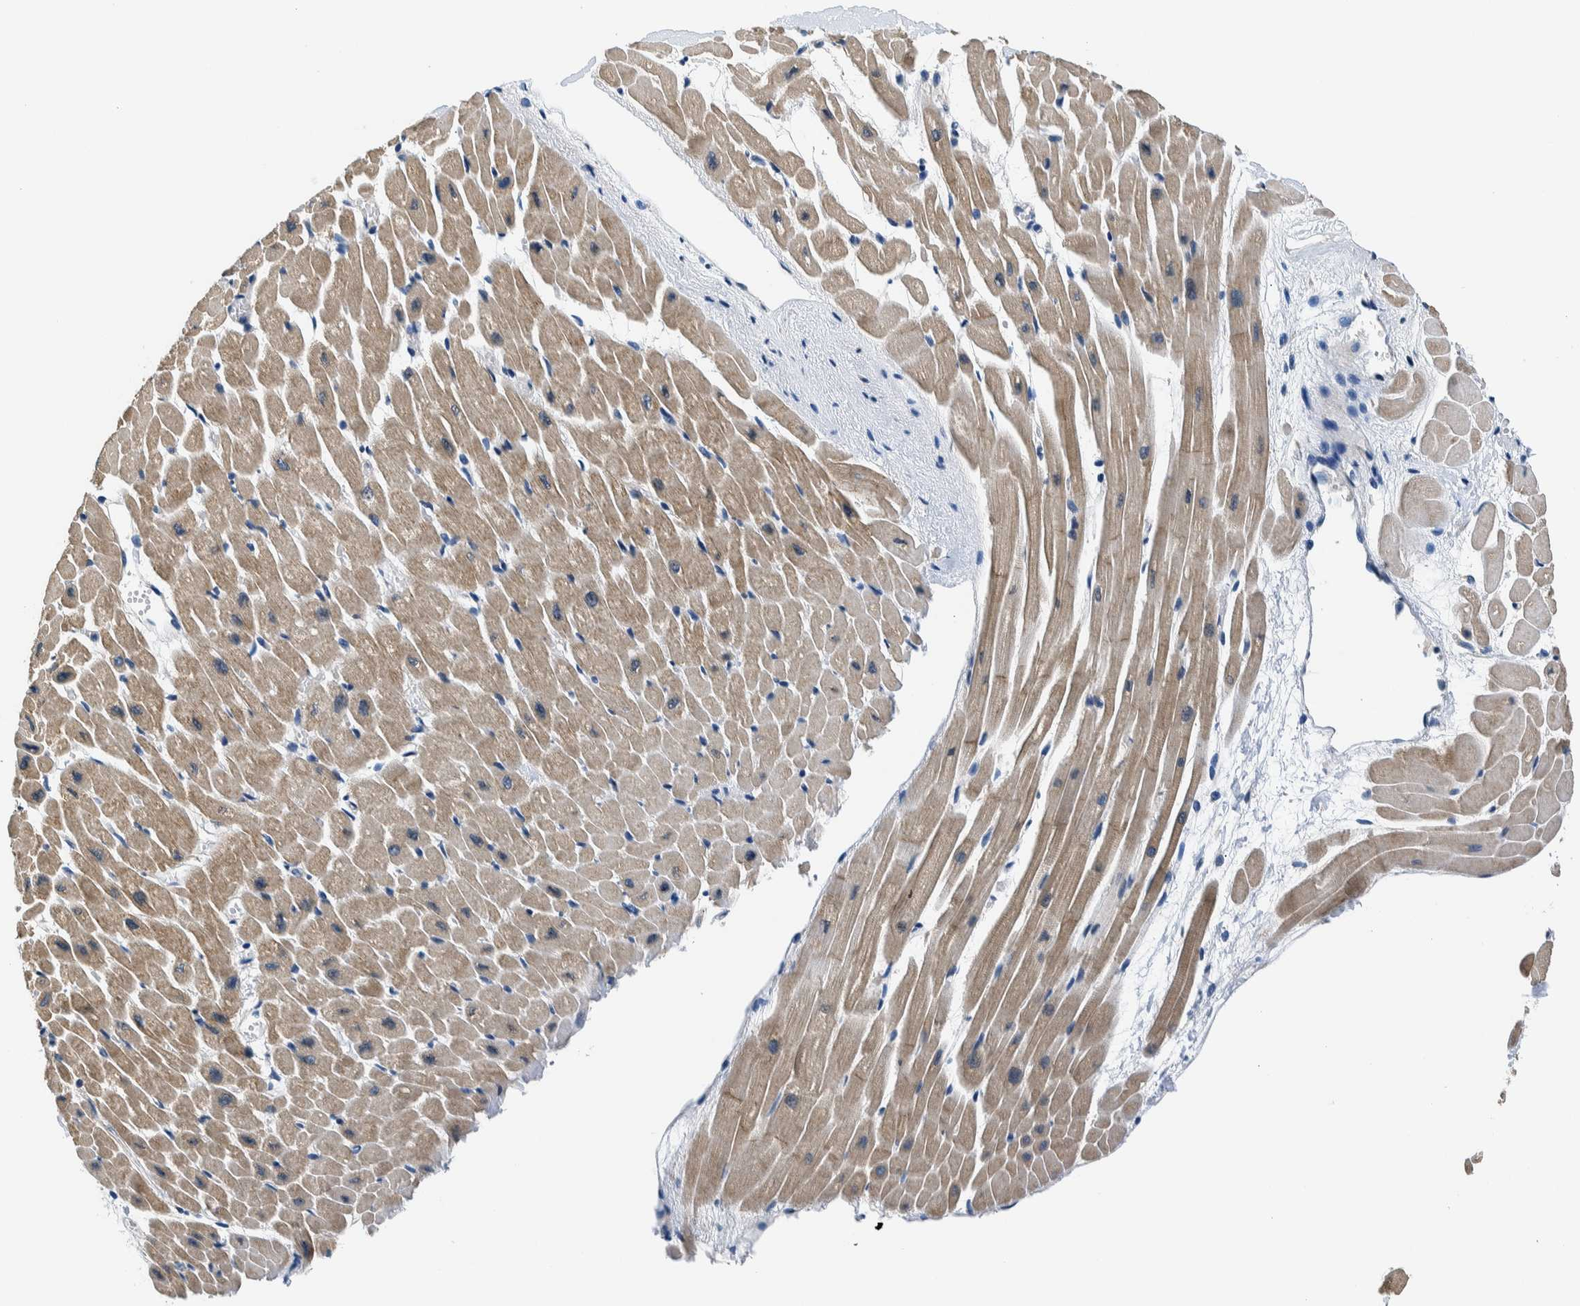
{"staining": {"intensity": "weak", "quantity": "25%-75%", "location": "cytoplasmic/membranous"}, "tissue": "heart muscle", "cell_type": "Cardiomyocytes", "image_type": "normal", "snomed": [{"axis": "morphology", "description": "Normal tissue, NOS"}, {"axis": "topography", "description": "Heart"}], "caption": "IHC (DAB (3,3'-diaminobenzidine)) staining of unremarkable heart muscle demonstrates weak cytoplasmic/membranous protein positivity in about 25%-75% of cardiomyocytes. (DAB = brown stain, brightfield microscopy at high magnification).", "gene": "NIBAN2", "patient": {"sex": "male", "age": 45}}